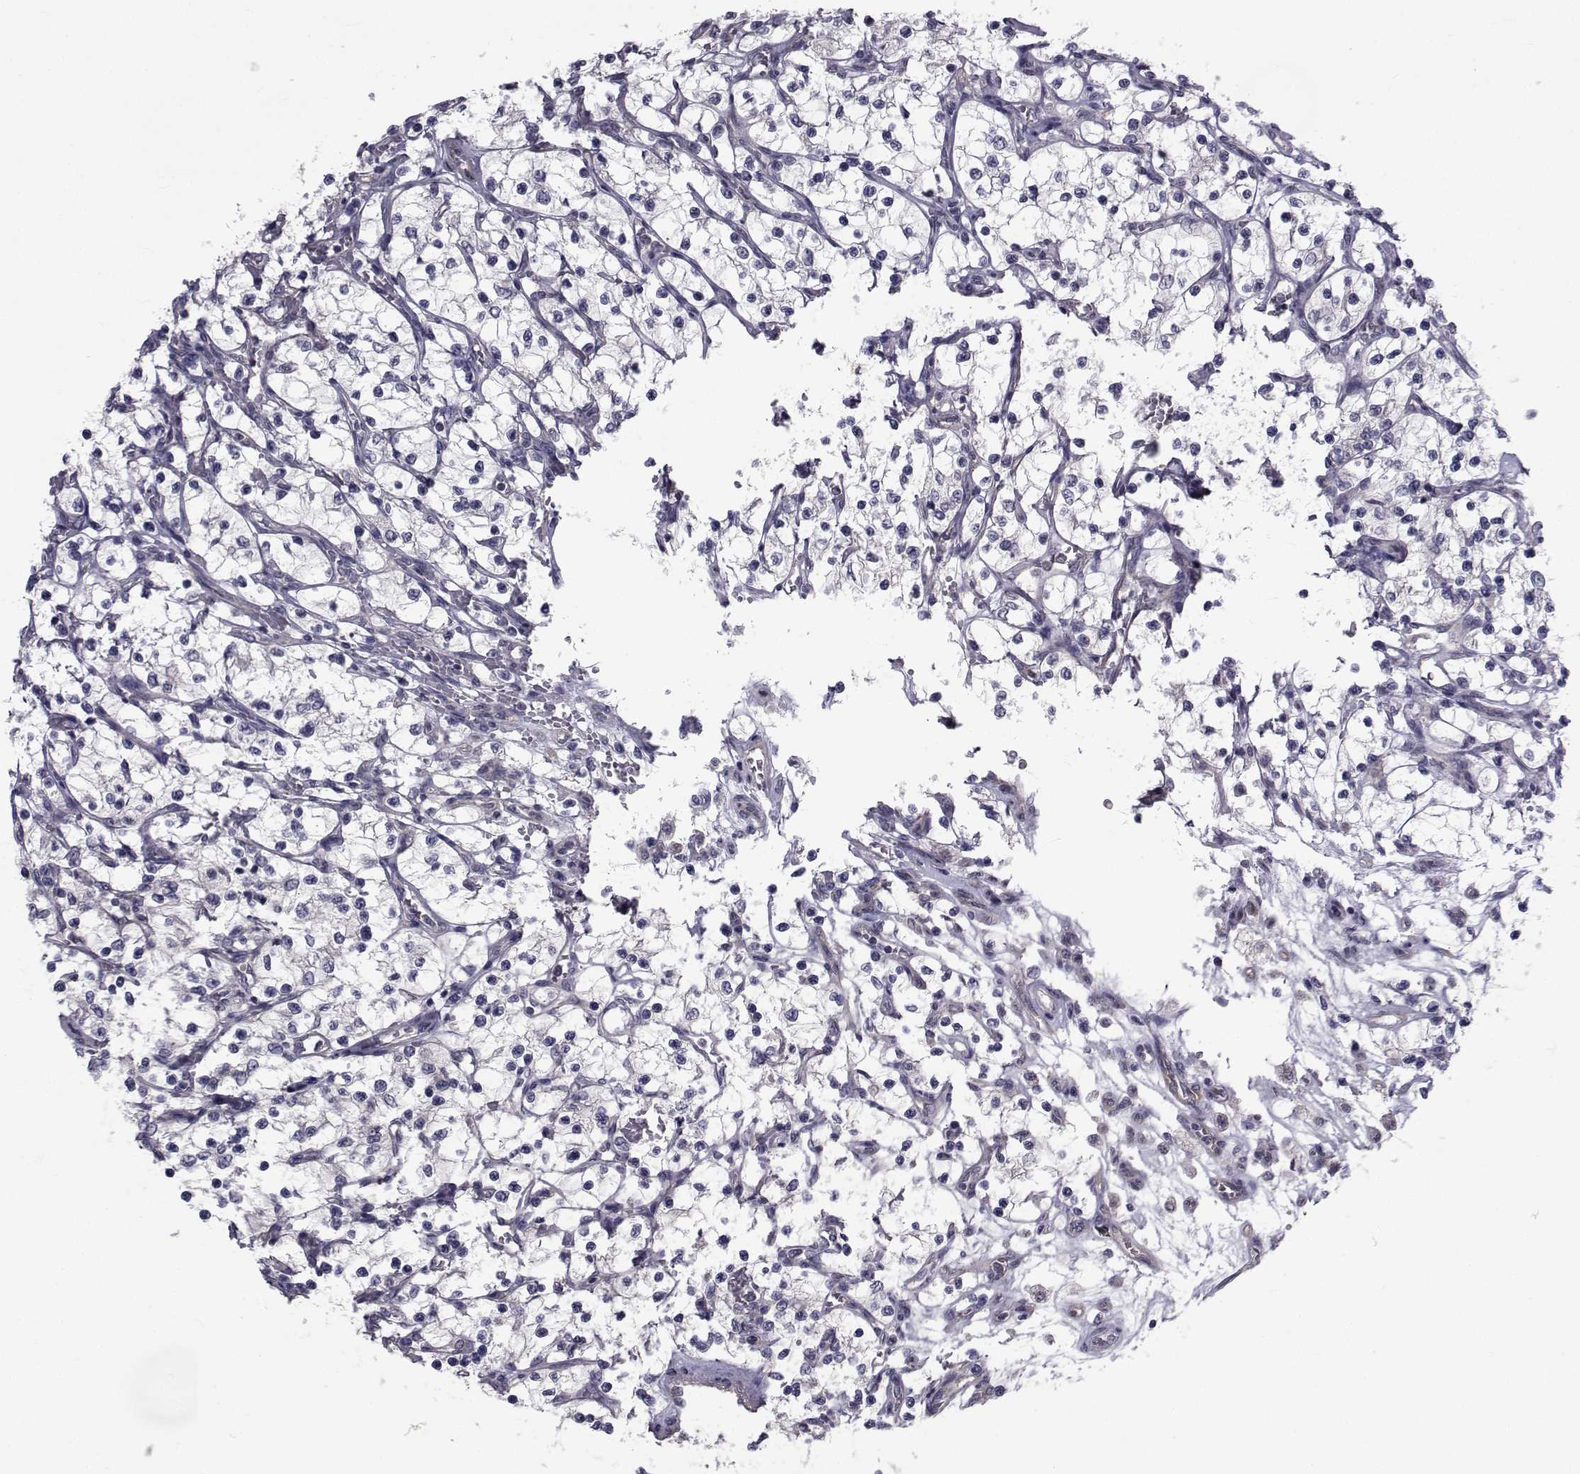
{"staining": {"intensity": "negative", "quantity": "none", "location": "none"}, "tissue": "renal cancer", "cell_type": "Tumor cells", "image_type": "cancer", "snomed": [{"axis": "morphology", "description": "Adenocarcinoma, NOS"}, {"axis": "topography", "description": "Kidney"}], "caption": "A high-resolution image shows immunohistochemistry staining of renal cancer, which reveals no significant staining in tumor cells.", "gene": "CFAP74", "patient": {"sex": "female", "age": 69}}